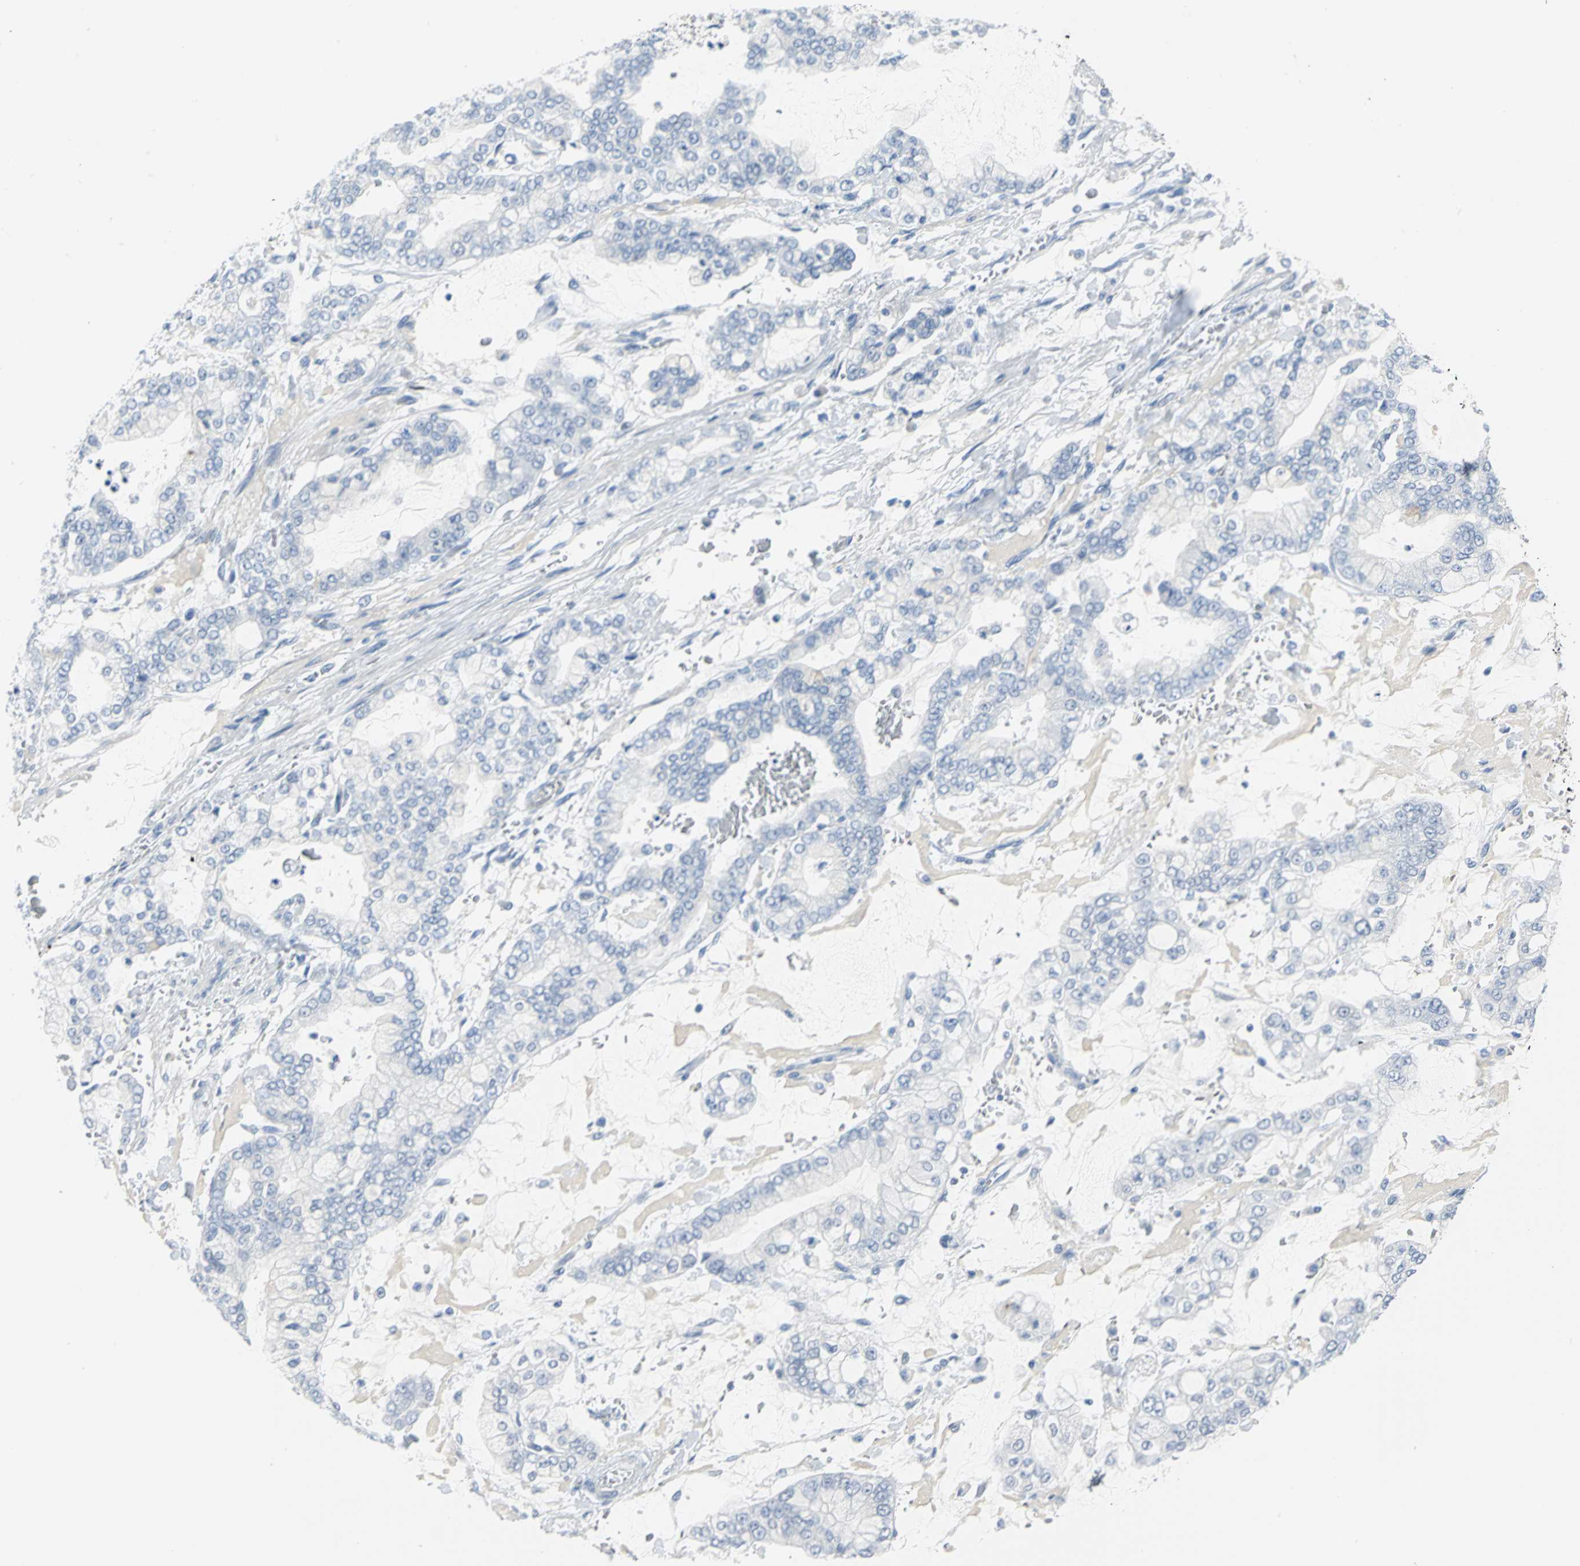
{"staining": {"intensity": "negative", "quantity": "none", "location": "none"}, "tissue": "stomach cancer", "cell_type": "Tumor cells", "image_type": "cancer", "snomed": [{"axis": "morphology", "description": "Normal tissue, NOS"}, {"axis": "morphology", "description": "Adenocarcinoma, NOS"}, {"axis": "topography", "description": "Stomach, upper"}, {"axis": "topography", "description": "Stomach"}], "caption": "IHC of stomach cancer reveals no positivity in tumor cells.", "gene": "MCM3", "patient": {"sex": "male", "age": 76}}